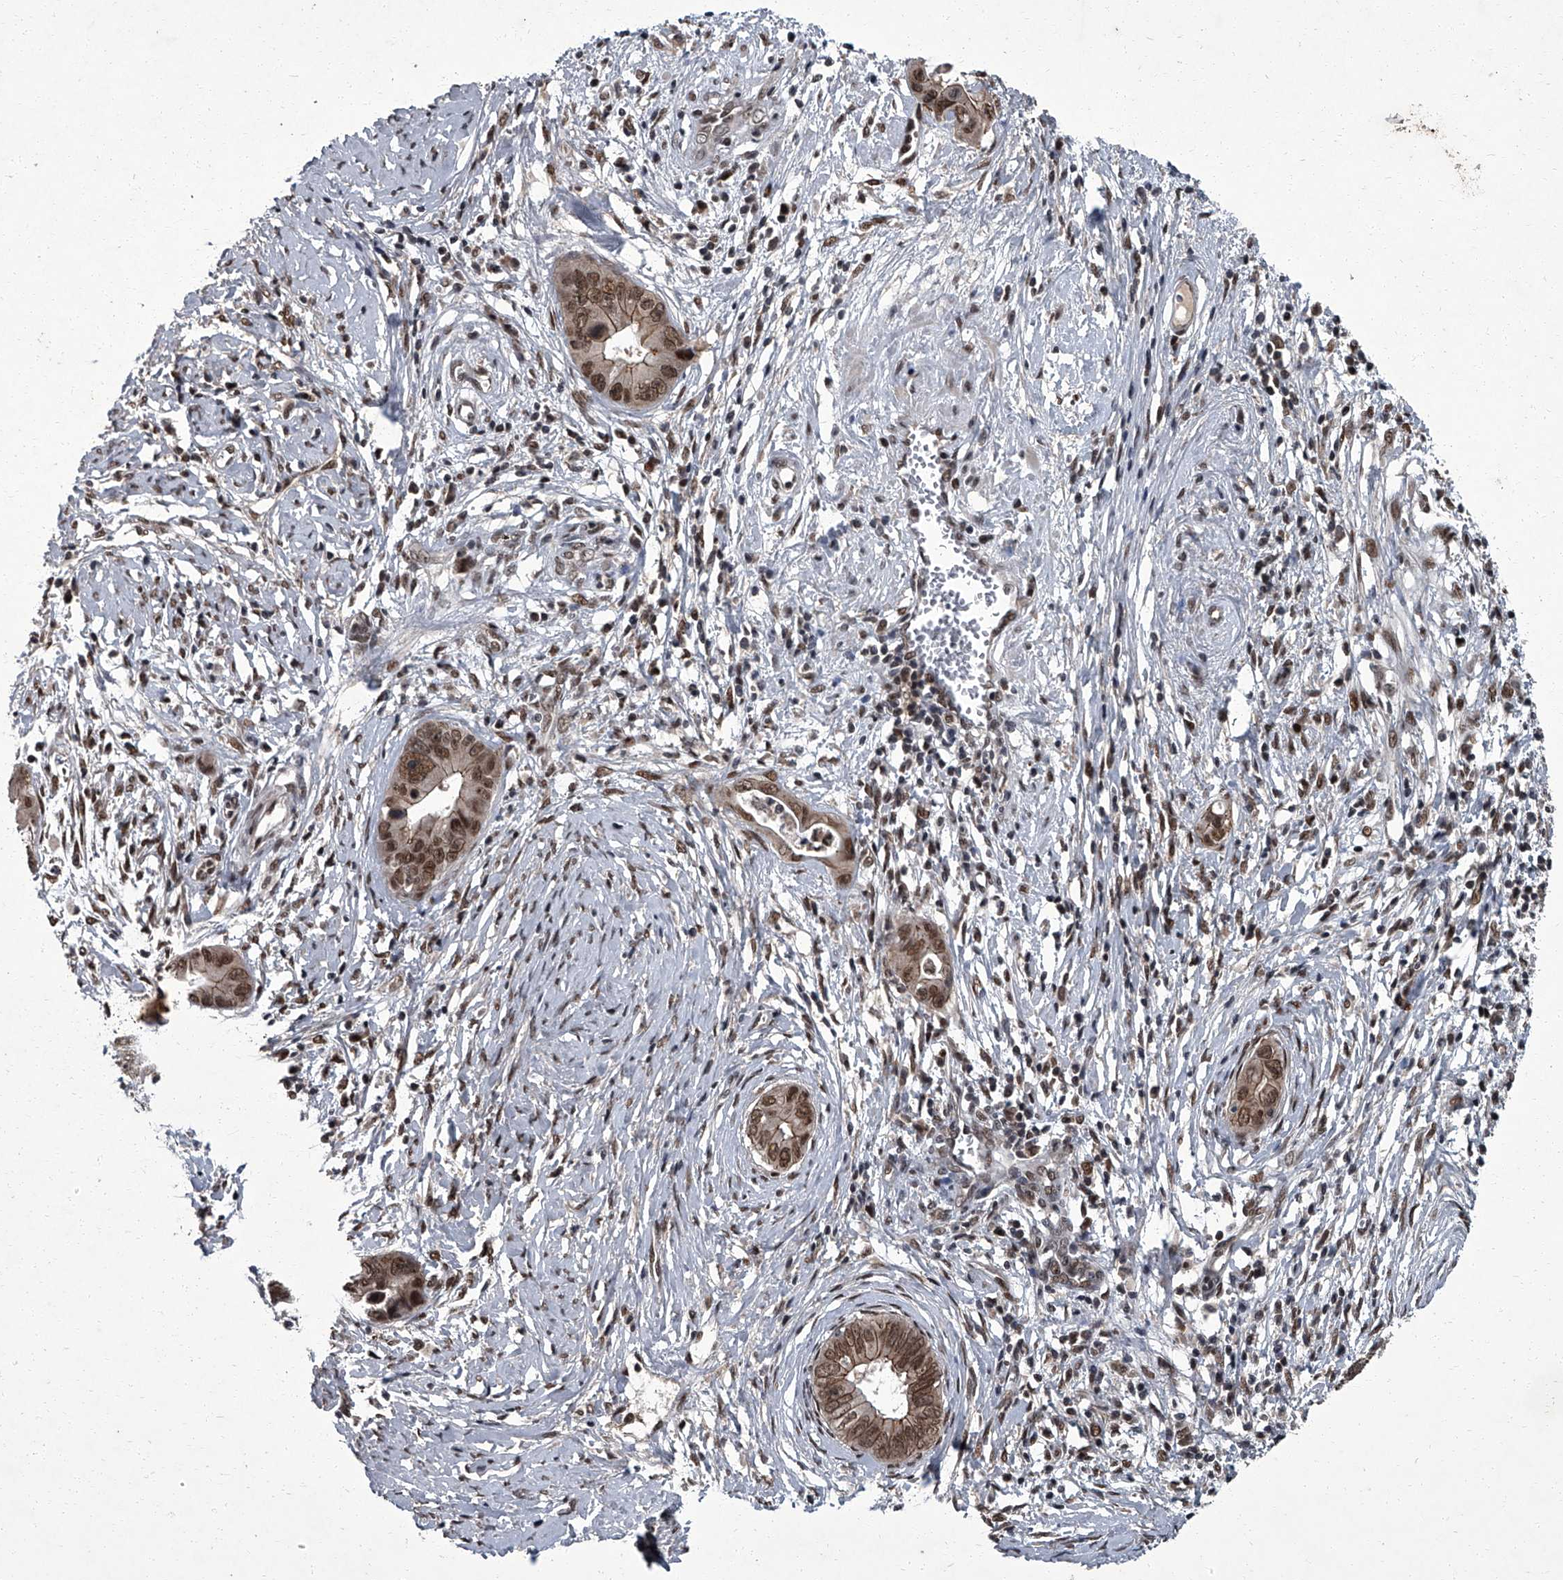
{"staining": {"intensity": "moderate", "quantity": ">75%", "location": "cytoplasmic/membranous,nuclear"}, "tissue": "cervical cancer", "cell_type": "Tumor cells", "image_type": "cancer", "snomed": [{"axis": "morphology", "description": "Adenocarcinoma, NOS"}, {"axis": "topography", "description": "Cervix"}], "caption": "A brown stain labels moderate cytoplasmic/membranous and nuclear staining of a protein in human cervical cancer tumor cells.", "gene": "ZNF518B", "patient": {"sex": "female", "age": 44}}